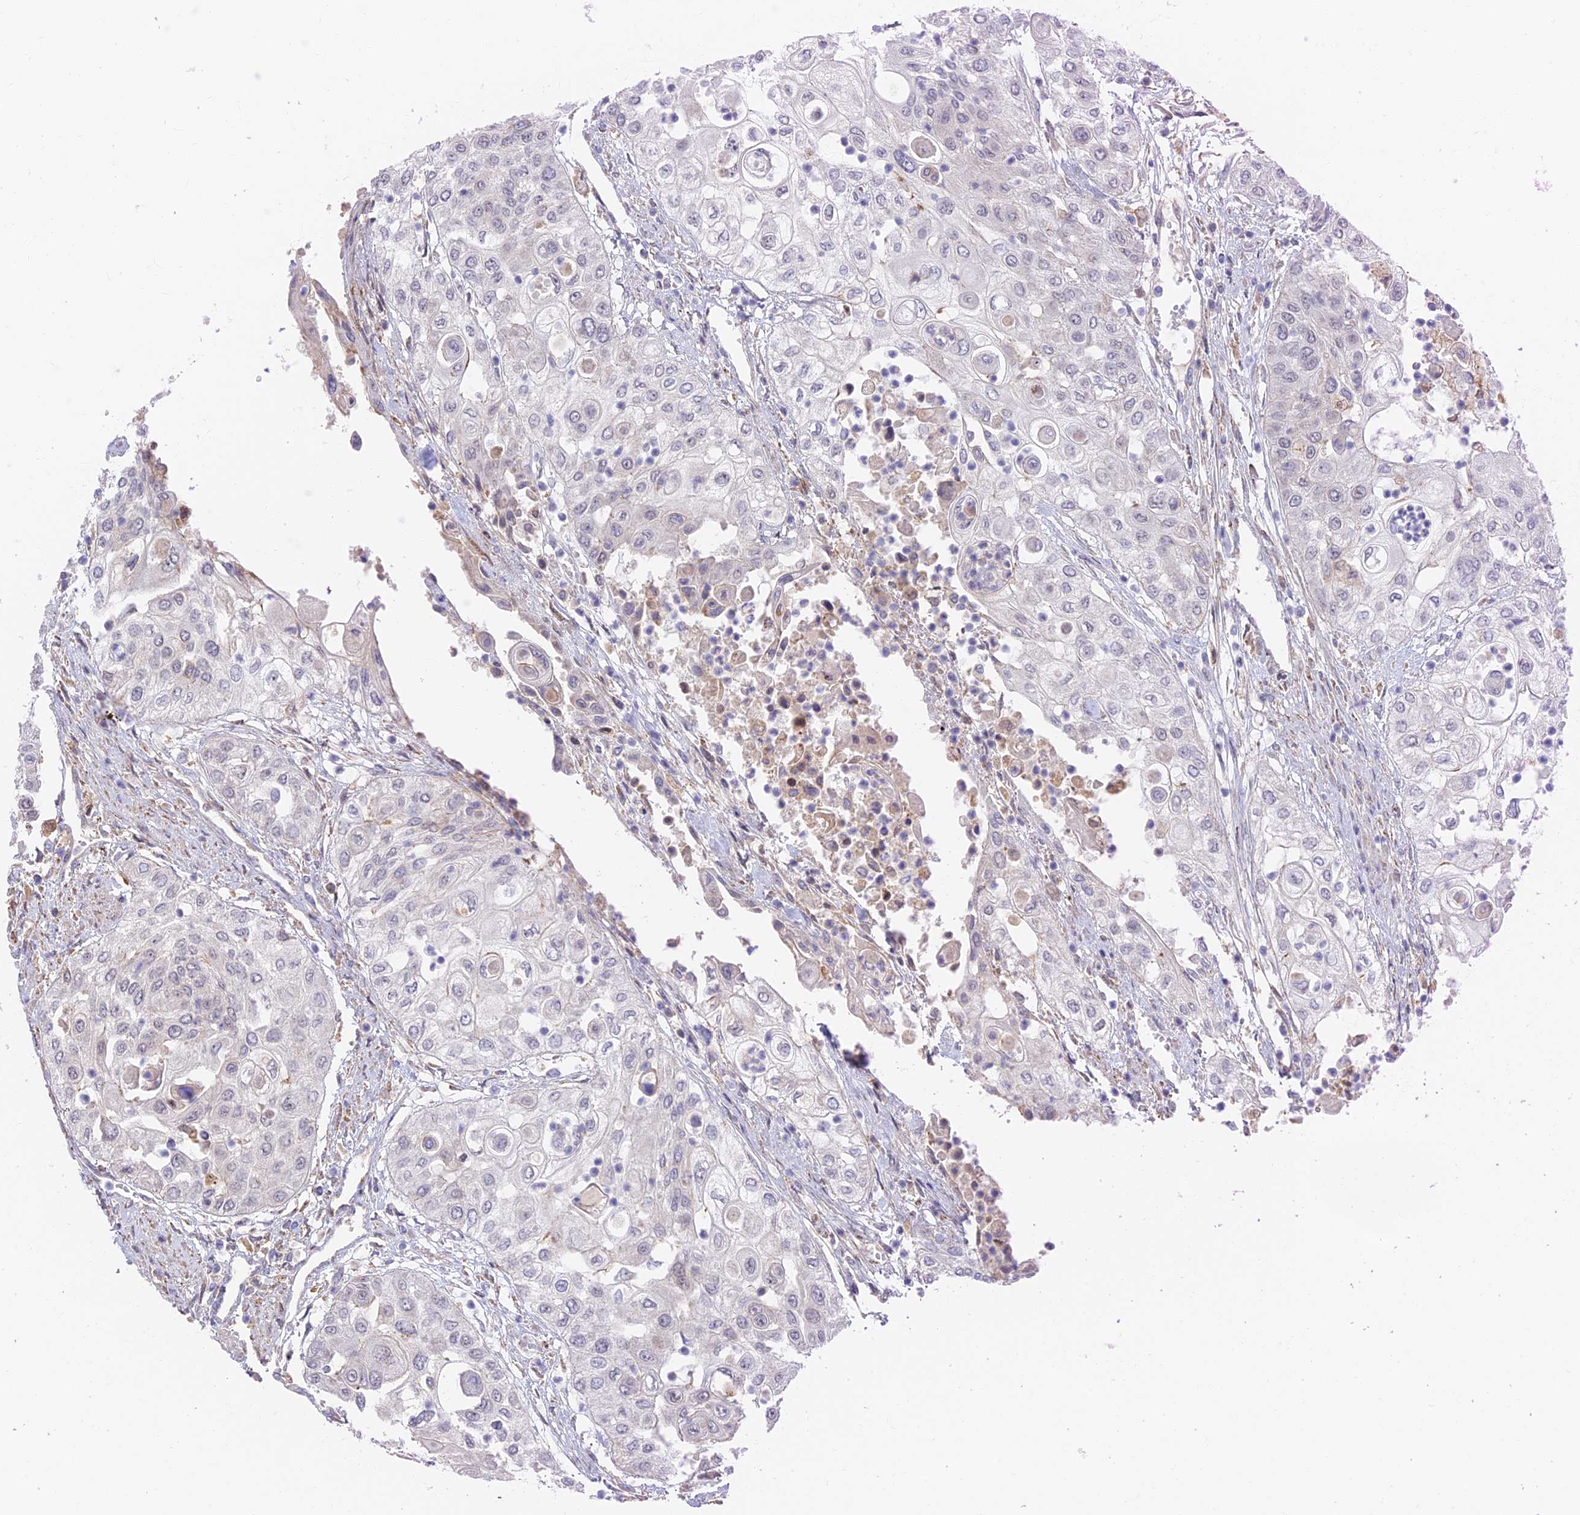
{"staining": {"intensity": "weak", "quantity": "25%-75%", "location": "nuclear"}, "tissue": "urothelial cancer", "cell_type": "Tumor cells", "image_type": "cancer", "snomed": [{"axis": "morphology", "description": "Urothelial carcinoma, High grade"}, {"axis": "topography", "description": "Urinary bladder"}], "caption": "A photomicrograph of human urothelial carcinoma (high-grade) stained for a protein exhibits weak nuclear brown staining in tumor cells.", "gene": "ZUP1", "patient": {"sex": "female", "age": 79}}